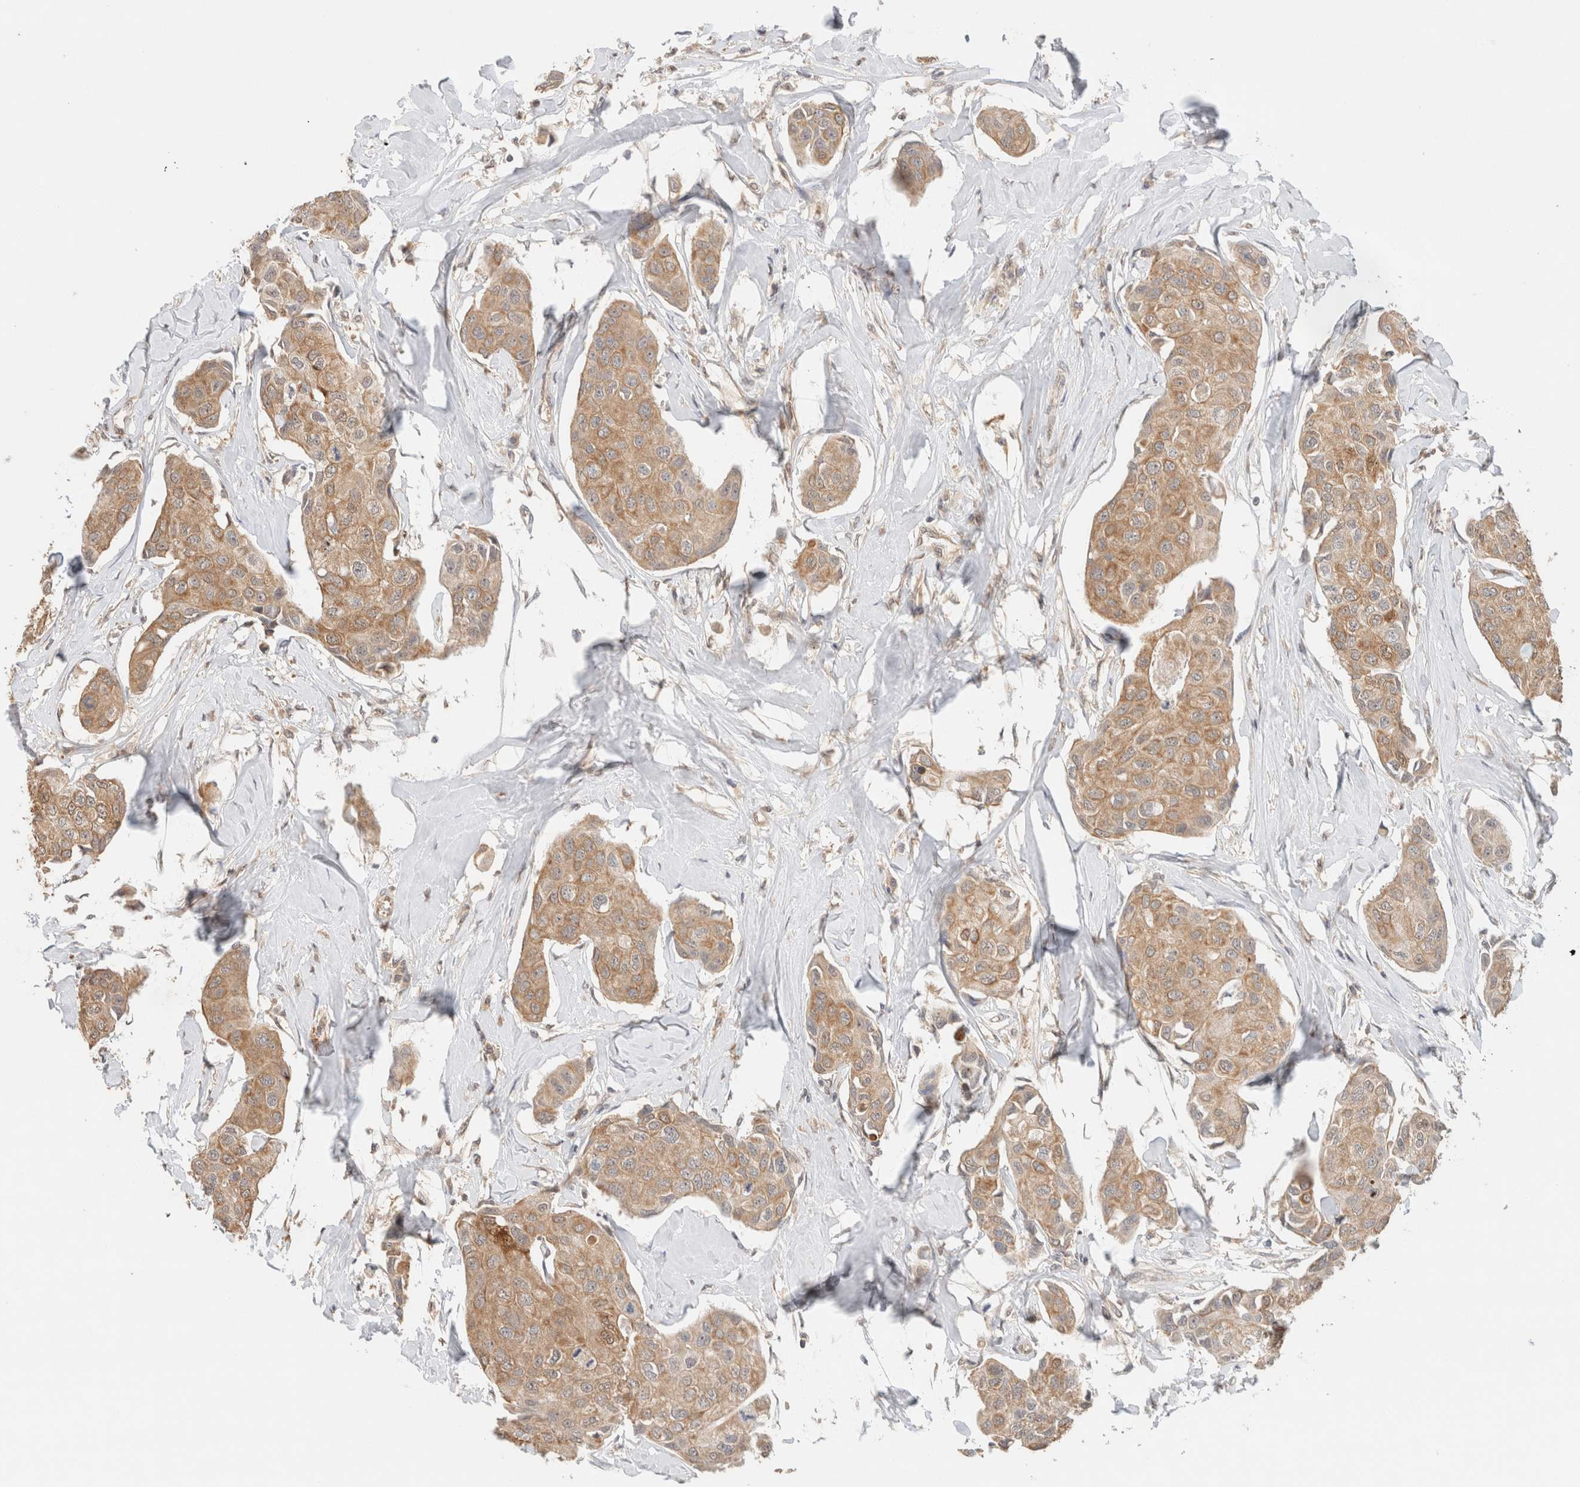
{"staining": {"intensity": "moderate", "quantity": ">75%", "location": "cytoplasmic/membranous"}, "tissue": "breast cancer", "cell_type": "Tumor cells", "image_type": "cancer", "snomed": [{"axis": "morphology", "description": "Duct carcinoma"}, {"axis": "topography", "description": "Breast"}], "caption": "A high-resolution micrograph shows immunohistochemistry staining of intraductal carcinoma (breast), which displays moderate cytoplasmic/membranous positivity in approximately >75% of tumor cells. Using DAB (3,3'-diaminobenzidine) (brown) and hematoxylin (blue) stains, captured at high magnification using brightfield microscopy.", "gene": "CA13", "patient": {"sex": "female", "age": 80}}